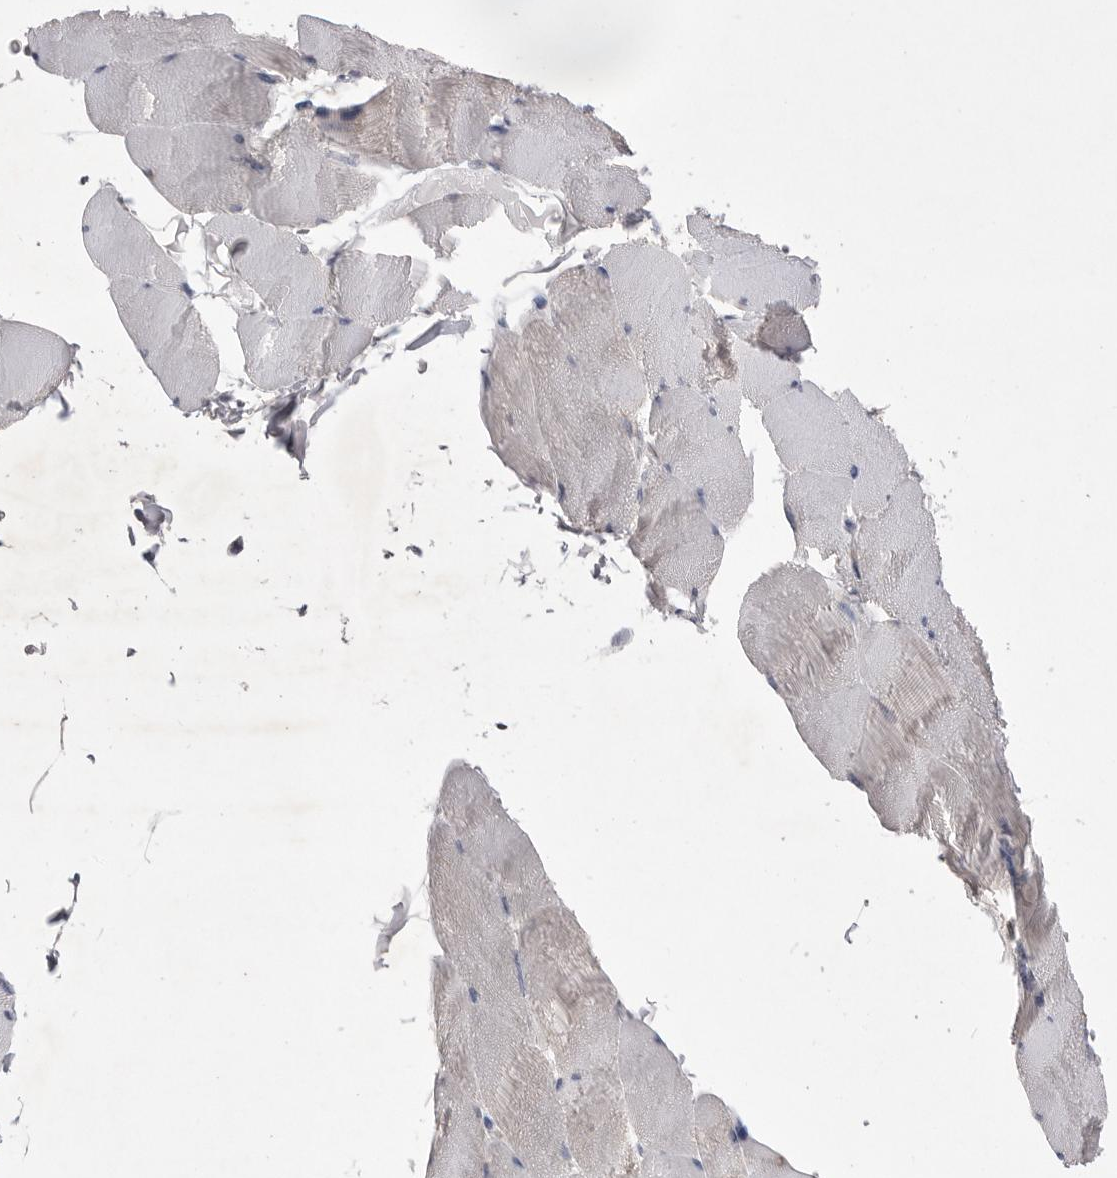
{"staining": {"intensity": "weak", "quantity": "<25%", "location": "cytoplasmic/membranous"}, "tissue": "skeletal muscle", "cell_type": "Myocytes", "image_type": "normal", "snomed": [{"axis": "morphology", "description": "Normal tissue, NOS"}, {"axis": "topography", "description": "Skeletal muscle"}], "caption": "This is an immunohistochemistry (IHC) image of normal skeletal muscle. There is no positivity in myocytes.", "gene": "VAC14", "patient": {"sex": "male", "age": 62}}